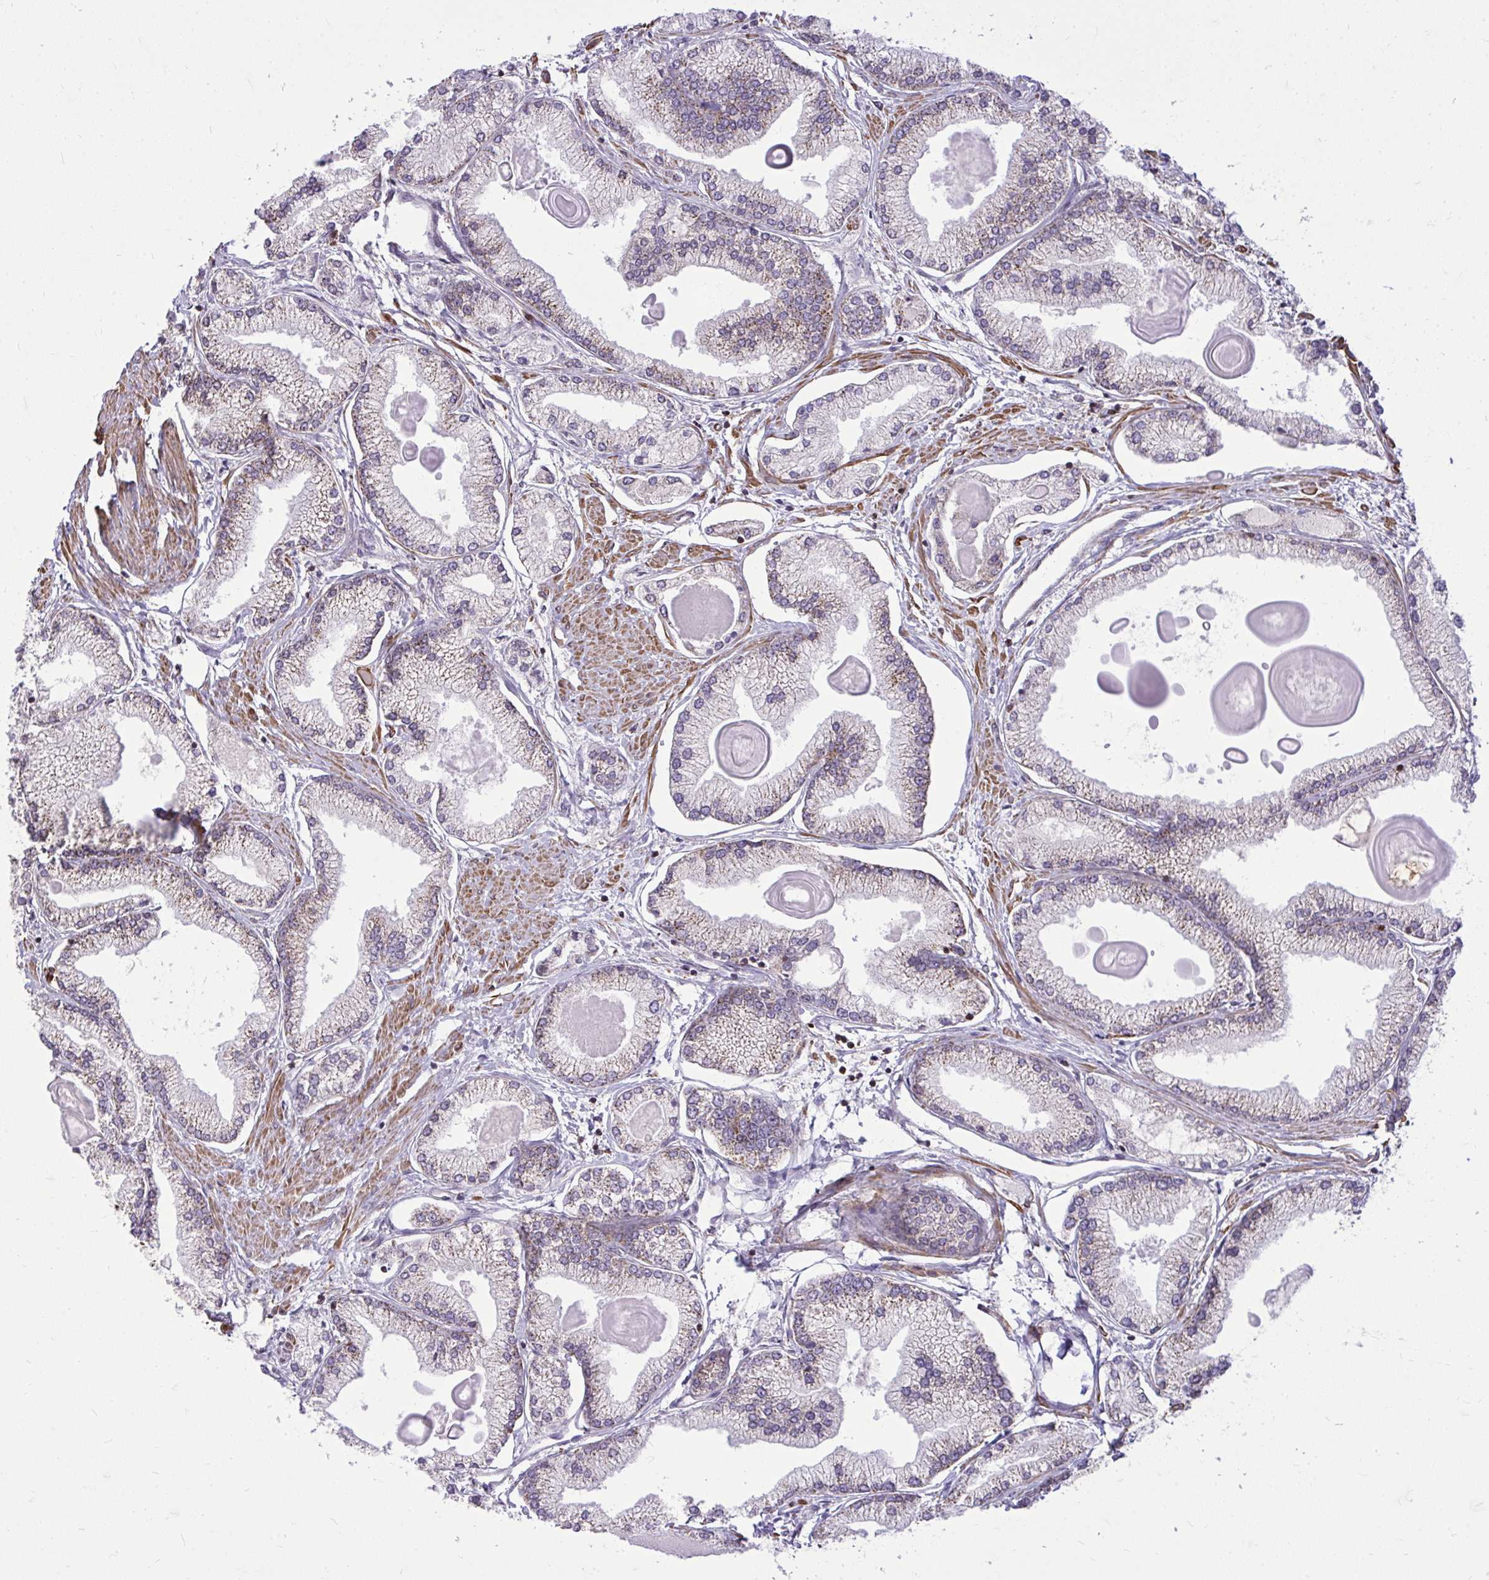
{"staining": {"intensity": "weak", "quantity": "25%-75%", "location": "cytoplasmic/membranous"}, "tissue": "prostate cancer", "cell_type": "Tumor cells", "image_type": "cancer", "snomed": [{"axis": "morphology", "description": "Adenocarcinoma, High grade"}, {"axis": "topography", "description": "Prostate"}], "caption": "DAB immunohistochemical staining of human adenocarcinoma (high-grade) (prostate) reveals weak cytoplasmic/membranous protein staining in about 25%-75% of tumor cells. (Brightfield microscopy of DAB IHC at high magnification).", "gene": "SLC7A5", "patient": {"sex": "male", "age": 68}}